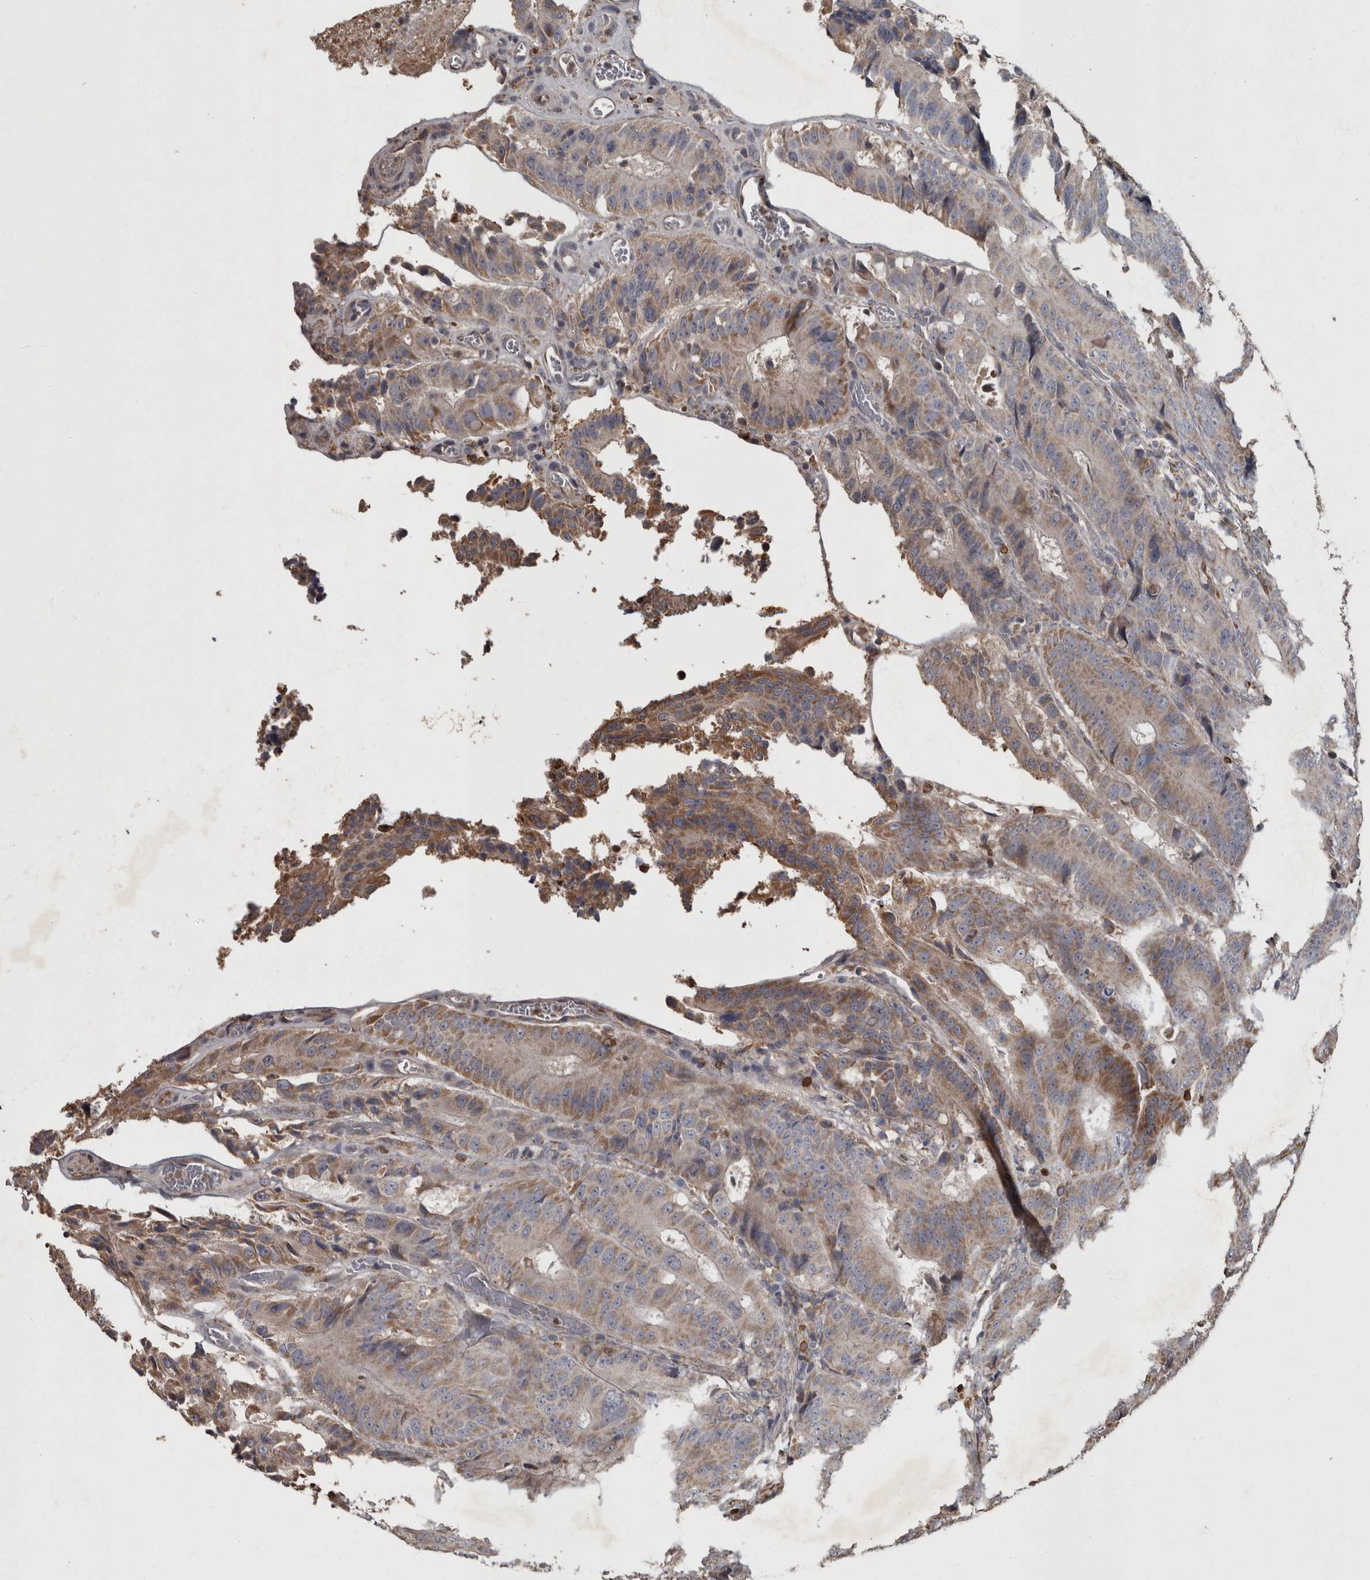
{"staining": {"intensity": "moderate", "quantity": "25%-75%", "location": "cytoplasmic/membranous"}, "tissue": "colorectal cancer", "cell_type": "Tumor cells", "image_type": "cancer", "snomed": [{"axis": "morphology", "description": "Adenocarcinoma, NOS"}, {"axis": "topography", "description": "Colon"}], "caption": "IHC image of neoplastic tissue: human colorectal adenocarcinoma stained using immunohistochemistry demonstrates medium levels of moderate protein expression localized specifically in the cytoplasmic/membranous of tumor cells, appearing as a cytoplasmic/membranous brown color.", "gene": "PPP1R3C", "patient": {"sex": "male", "age": 83}}